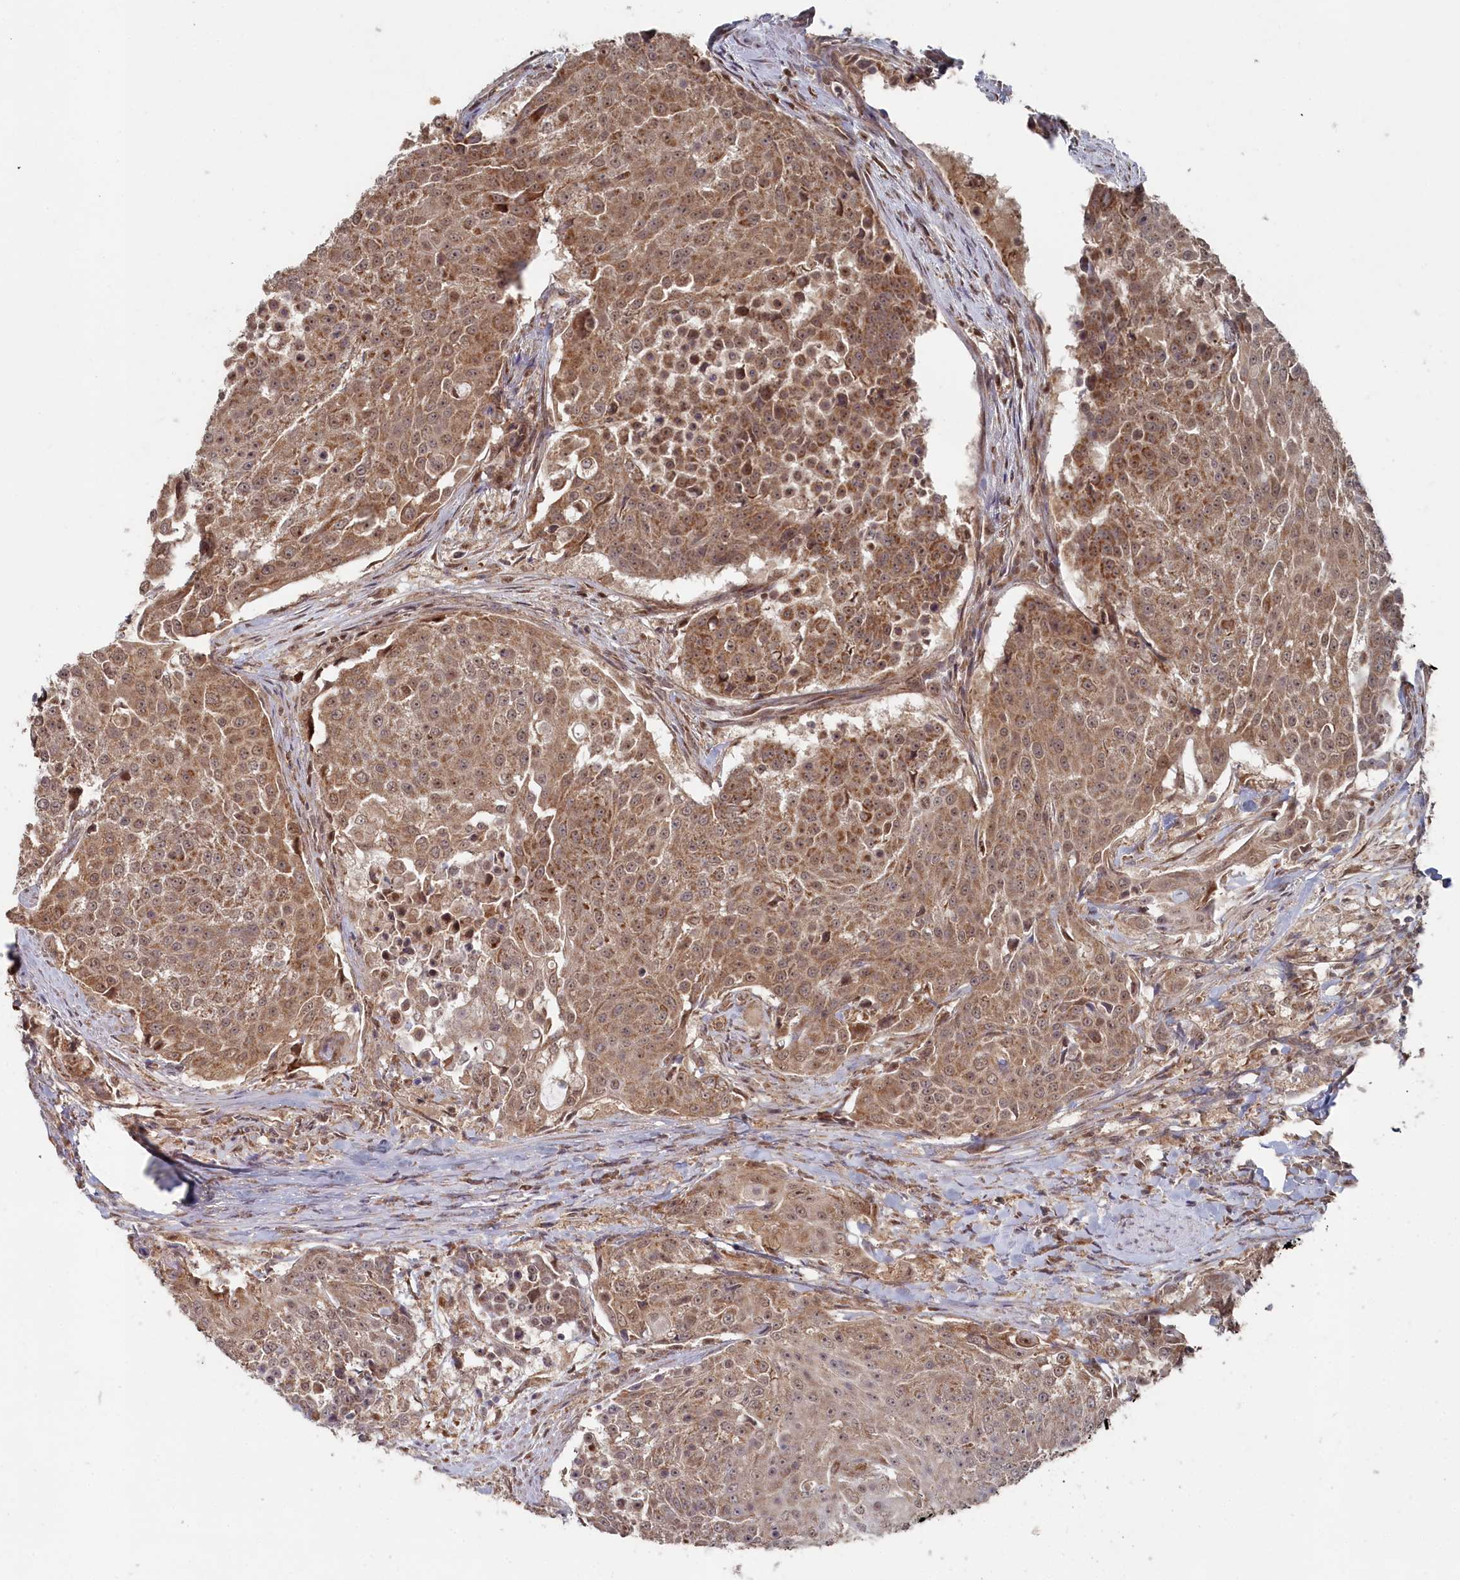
{"staining": {"intensity": "moderate", "quantity": ">75%", "location": "cytoplasmic/membranous,nuclear"}, "tissue": "urothelial cancer", "cell_type": "Tumor cells", "image_type": "cancer", "snomed": [{"axis": "morphology", "description": "Urothelial carcinoma, High grade"}, {"axis": "topography", "description": "Urinary bladder"}], "caption": "A brown stain labels moderate cytoplasmic/membranous and nuclear staining of a protein in human urothelial cancer tumor cells.", "gene": "WAPL", "patient": {"sex": "female", "age": 63}}